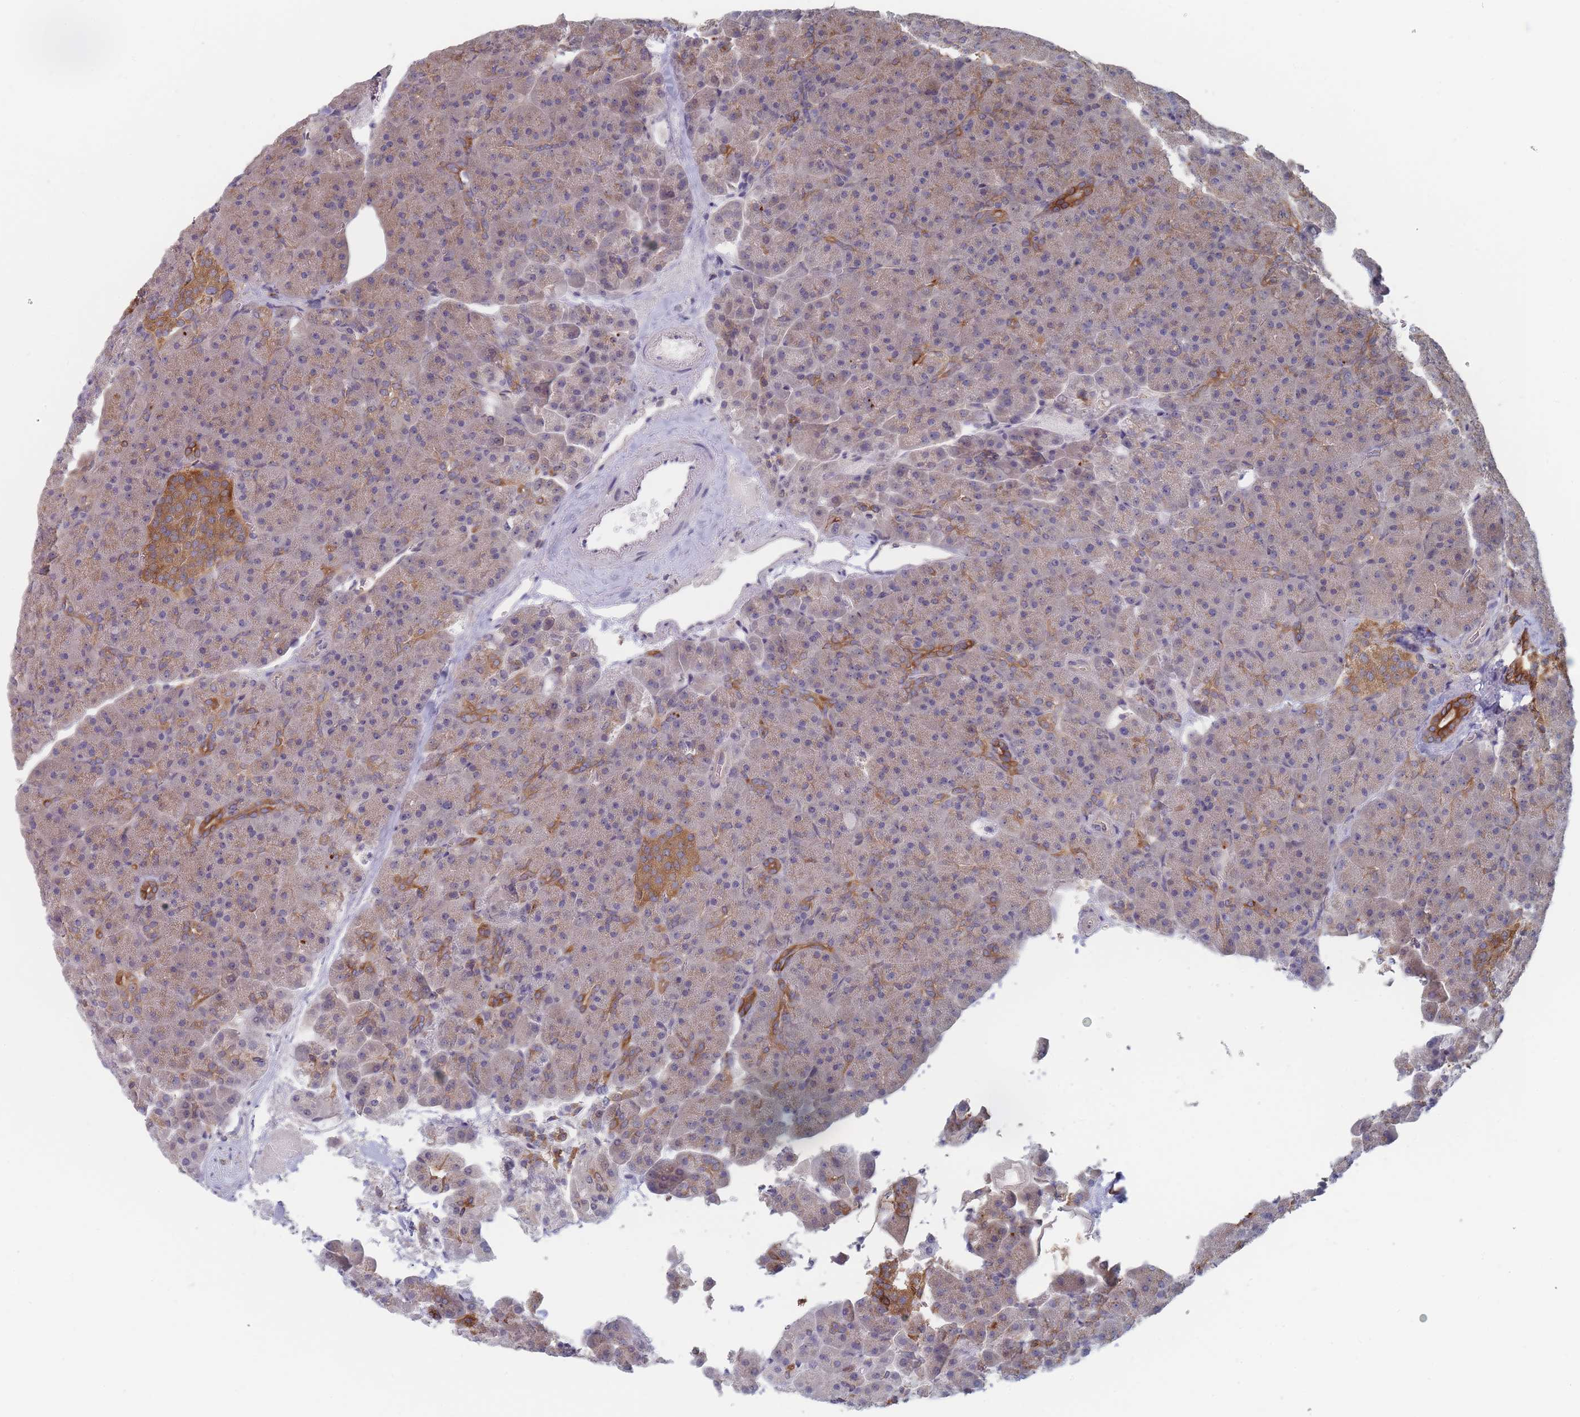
{"staining": {"intensity": "moderate", "quantity": "25%-75%", "location": "cytoplasmic/membranous"}, "tissue": "pancreas", "cell_type": "Exocrine glandular cells", "image_type": "normal", "snomed": [{"axis": "morphology", "description": "Normal tissue, NOS"}, {"axis": "topography", "description": "Pancreas"}], "caption": "Immunohistochemistry (IHC) image of unremarkable pancreas: pancreas stained using immunohistochemistry shows medium levels of moderate protein expression localized specifically in the cytoplasmic/membranous of exocrine glandular cells, appearing as a cytoplasmic/membranous brown color.", "gene": "EFCC1", "patient": {"sex": "female", "age": 74}}